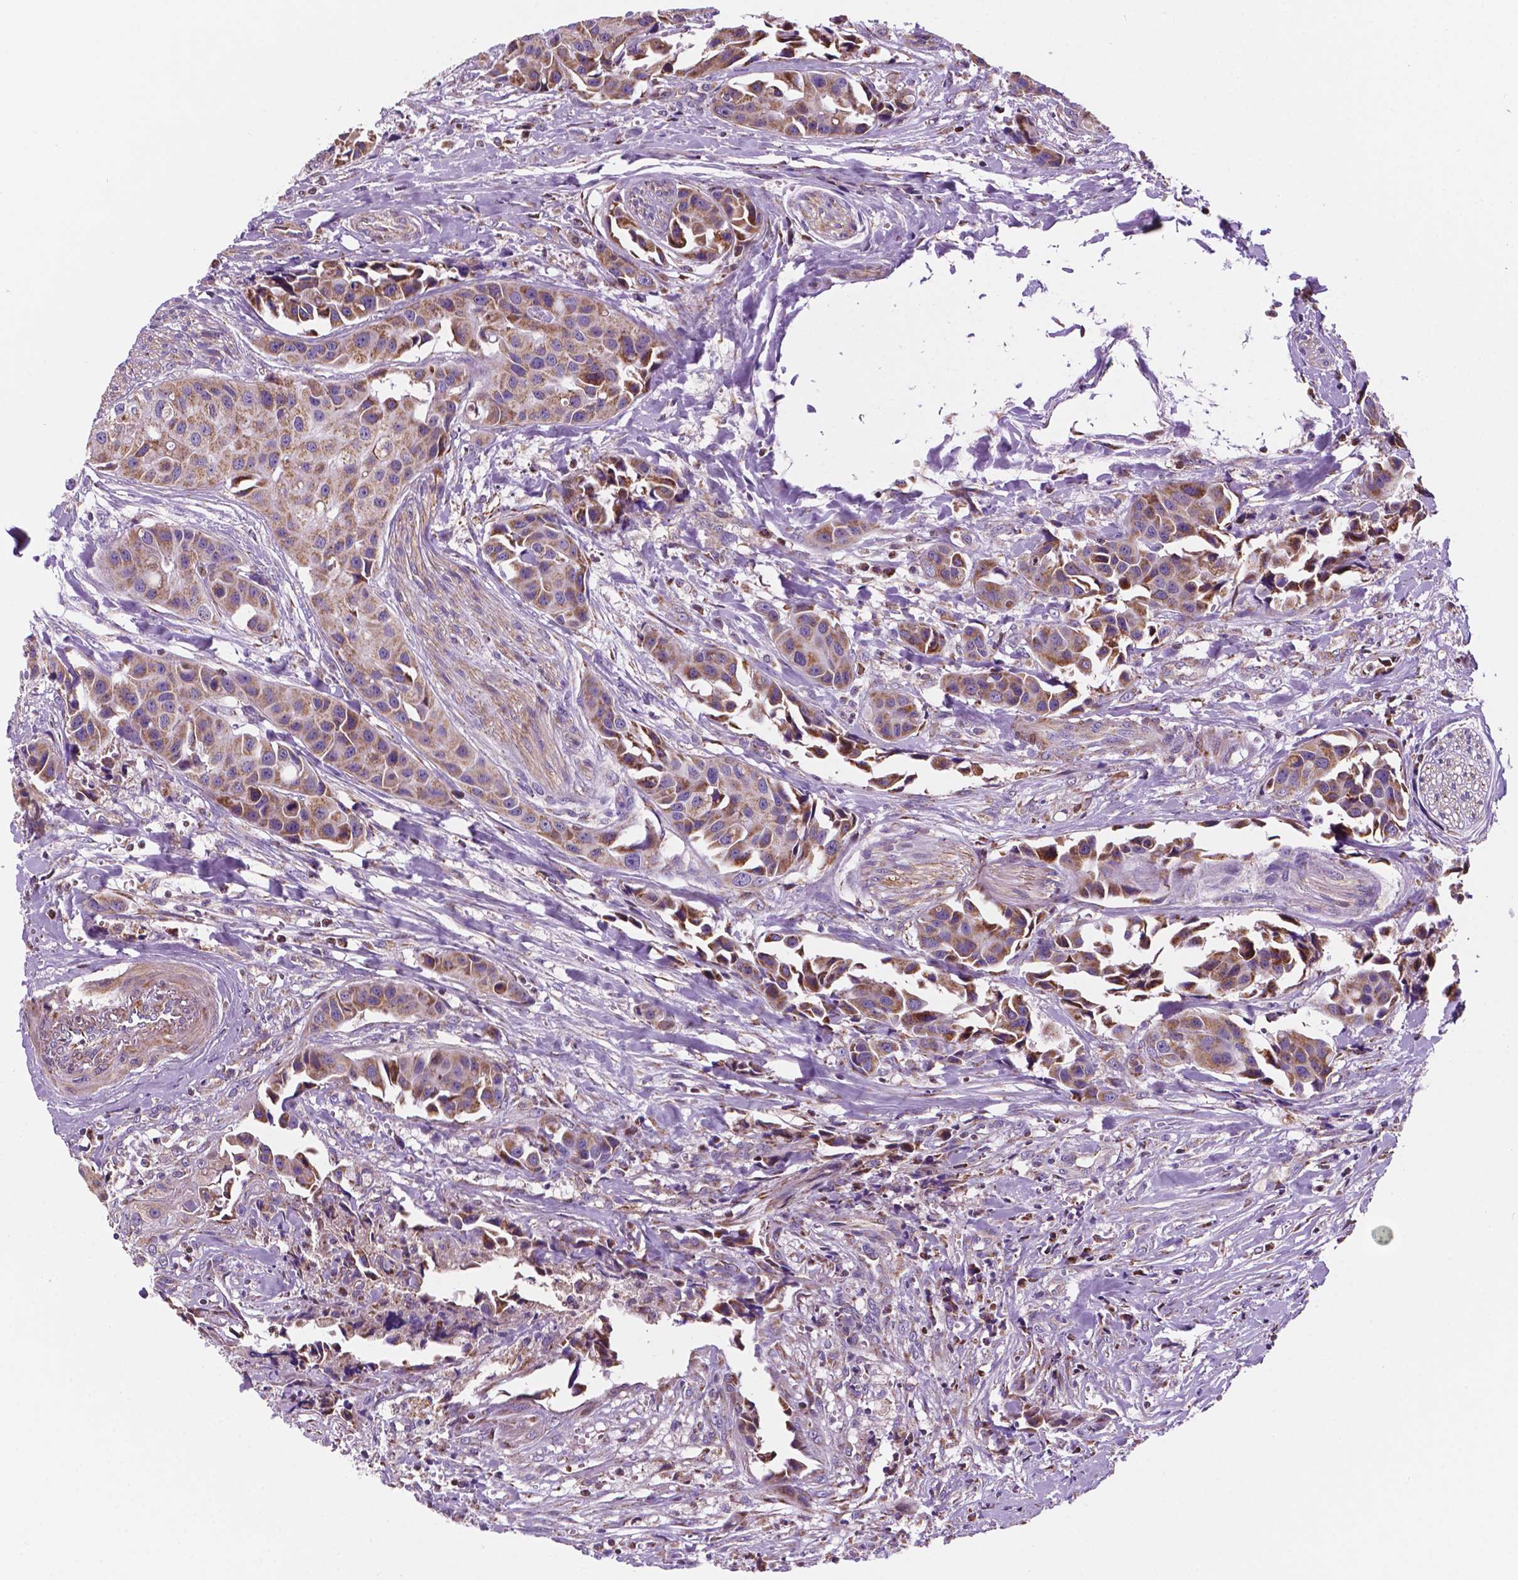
{"staining": {"intensity": "moderate", "quantity": ">75%", "location": "cytoplasmic/membranous"}, "tissue": "head and neck cancer", "cell_type": "Tumor cells", "image_type": "cancer", "snomed": [{"axis": "morphology", "description": "Adenocarcinoma, NOS"}, {"axis": "topography", "description": "Head-Neck"}], "caption": "Tumor cells display medium levels of moderate cytoplasmic/membranous positivity in about >75% of cells in head and neck cancer (adenocarcinoma).", "gene": "GEMIN4", "patient": {"sex": "male", "age": 76}}